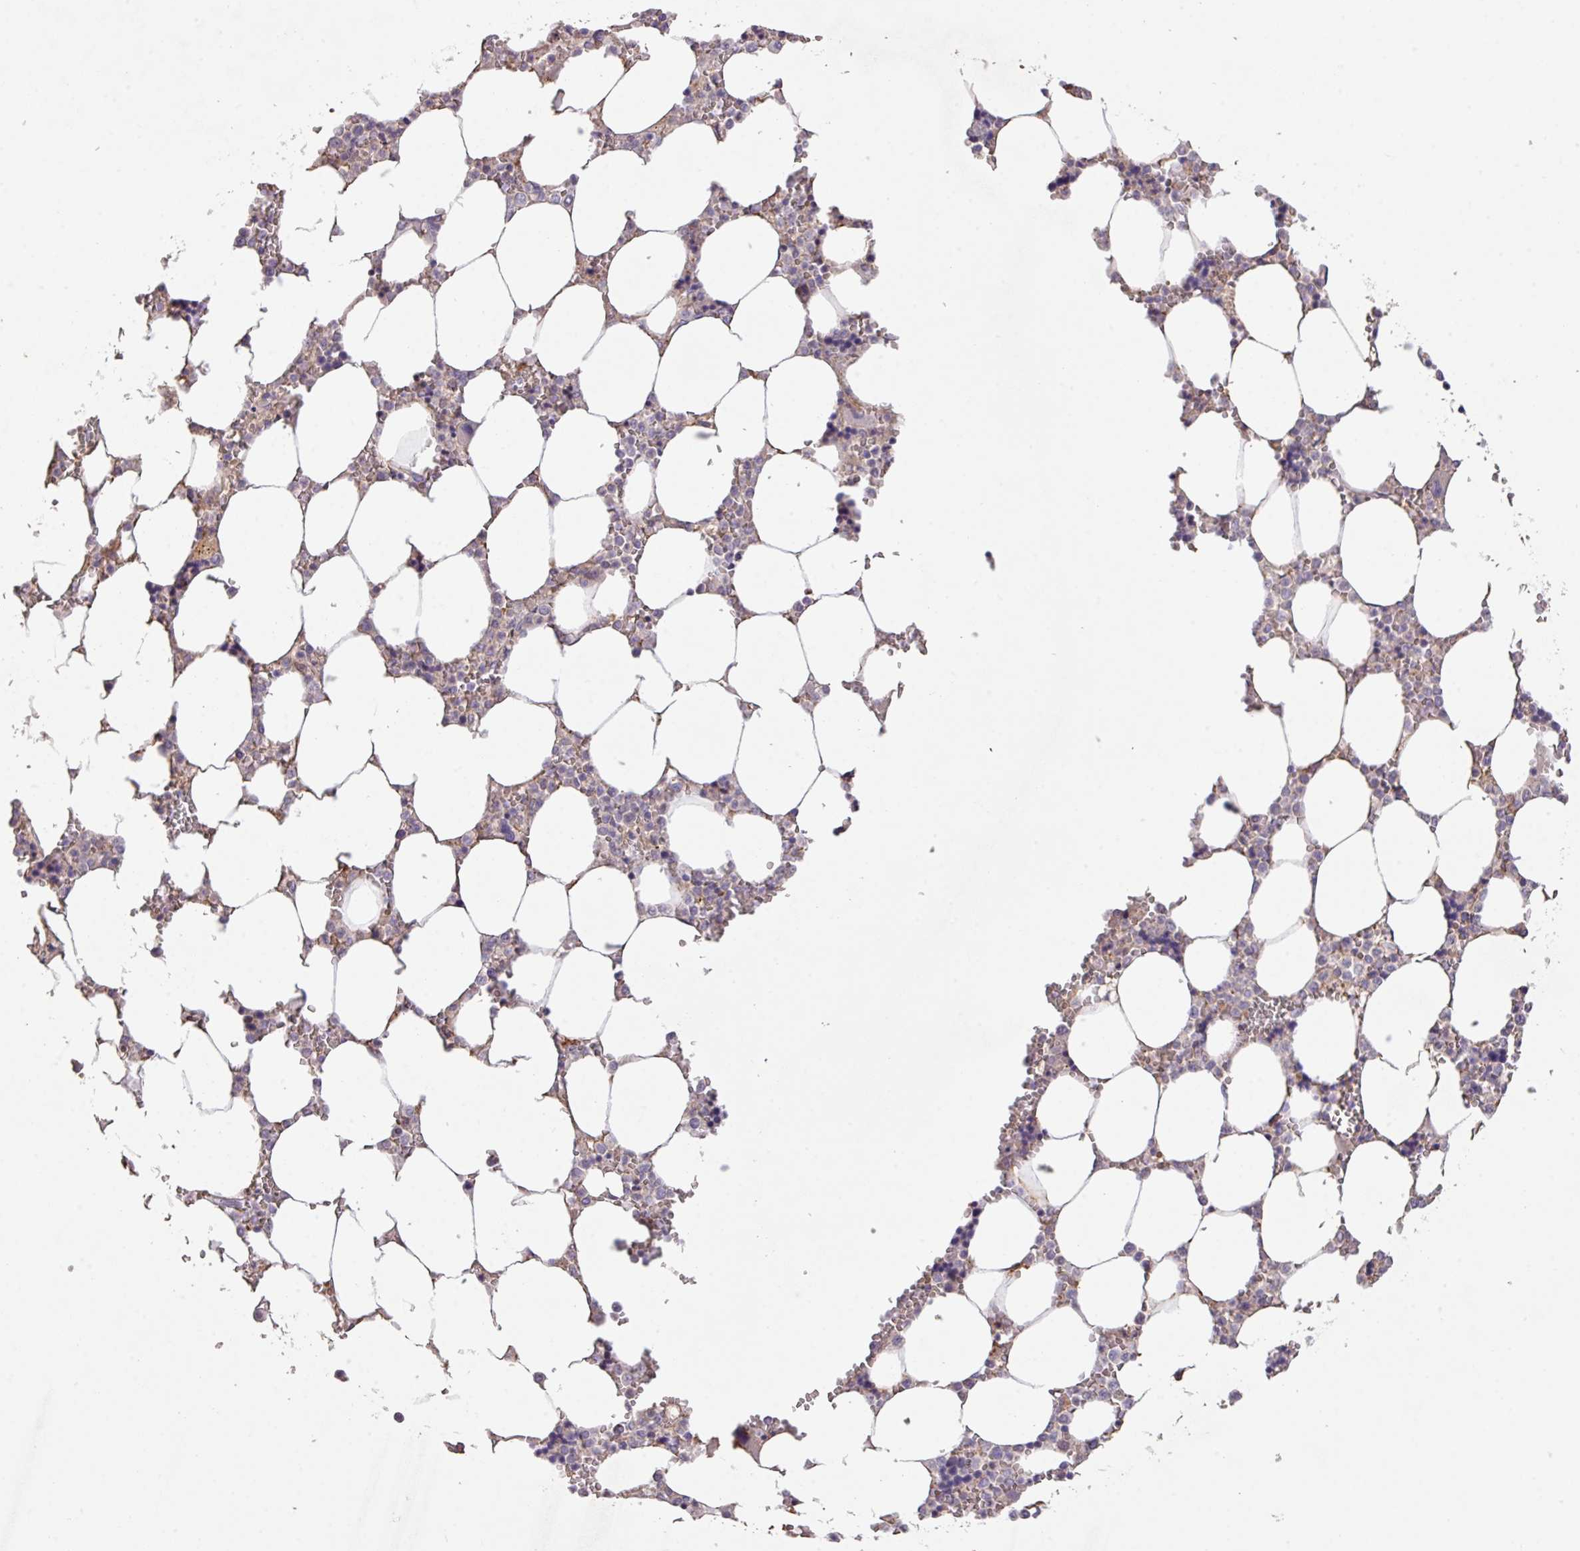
{"staining": {"intensity": "negative", "quantity": "none", "location": "none"}, "tissue": "bone marrow", "cell_type": "Hematopoietic cells", "image_type": "normal", "snomed": [{"axis": "morphology", "description": "Normal tissue, NOS"}, {"axis": "topography", "description": "Bone marrow"}], "caption": "Immunohistochemistry of unremarkable human bone marrow reveals no positivity in hematopoietic cells.", "gene": "PRADC1", "patient": {"sex": "male", "age": 64}}